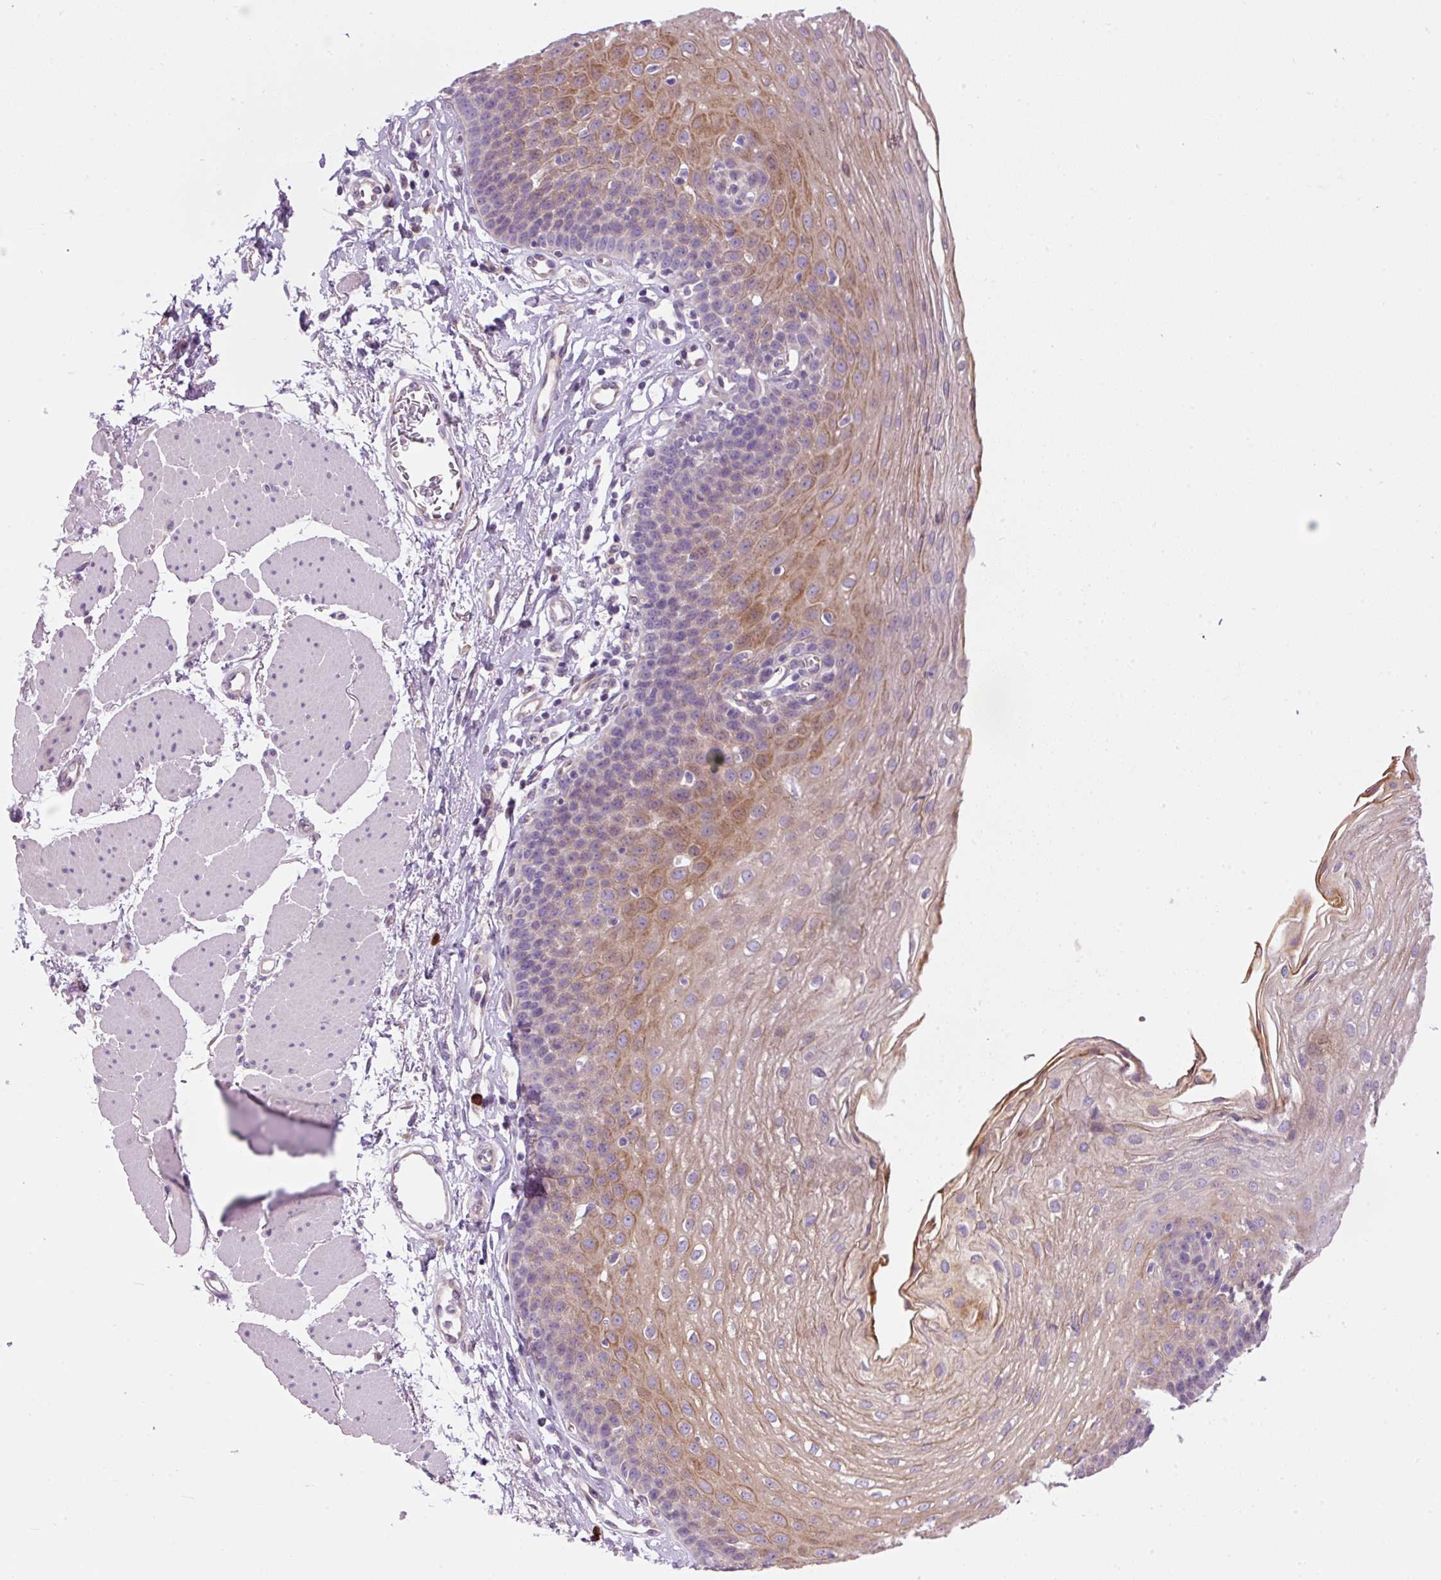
{"staining": {"intensity": "moderate", "quantity": "25%-75%", "location": "cytoplasmic/membranous"}, "tissue": "esophagus", "cell_type": "Squamous epithelial cells", "image_type": "normal", "snomed": [{"axis": "morphology", "description": "Normal tissue, NOS"}, {"axis": "topography", "description": "Esophagus"}], "caption": "High-magnification brightfield microscopy of normal esophagus stained with DAB (brown) and counterstained with hematoxylin (blue). squamous epithelial cells exhibit moderate cytoplasmic/membranous staining is present in approximately25%-75% of cells. (Stains: DAB in brown, nuclei in blue, Microscopy: brightfield microscopy at high magnification).", "gene": "PNPLA5", "patient": {"sex": "female", "age": 81}}